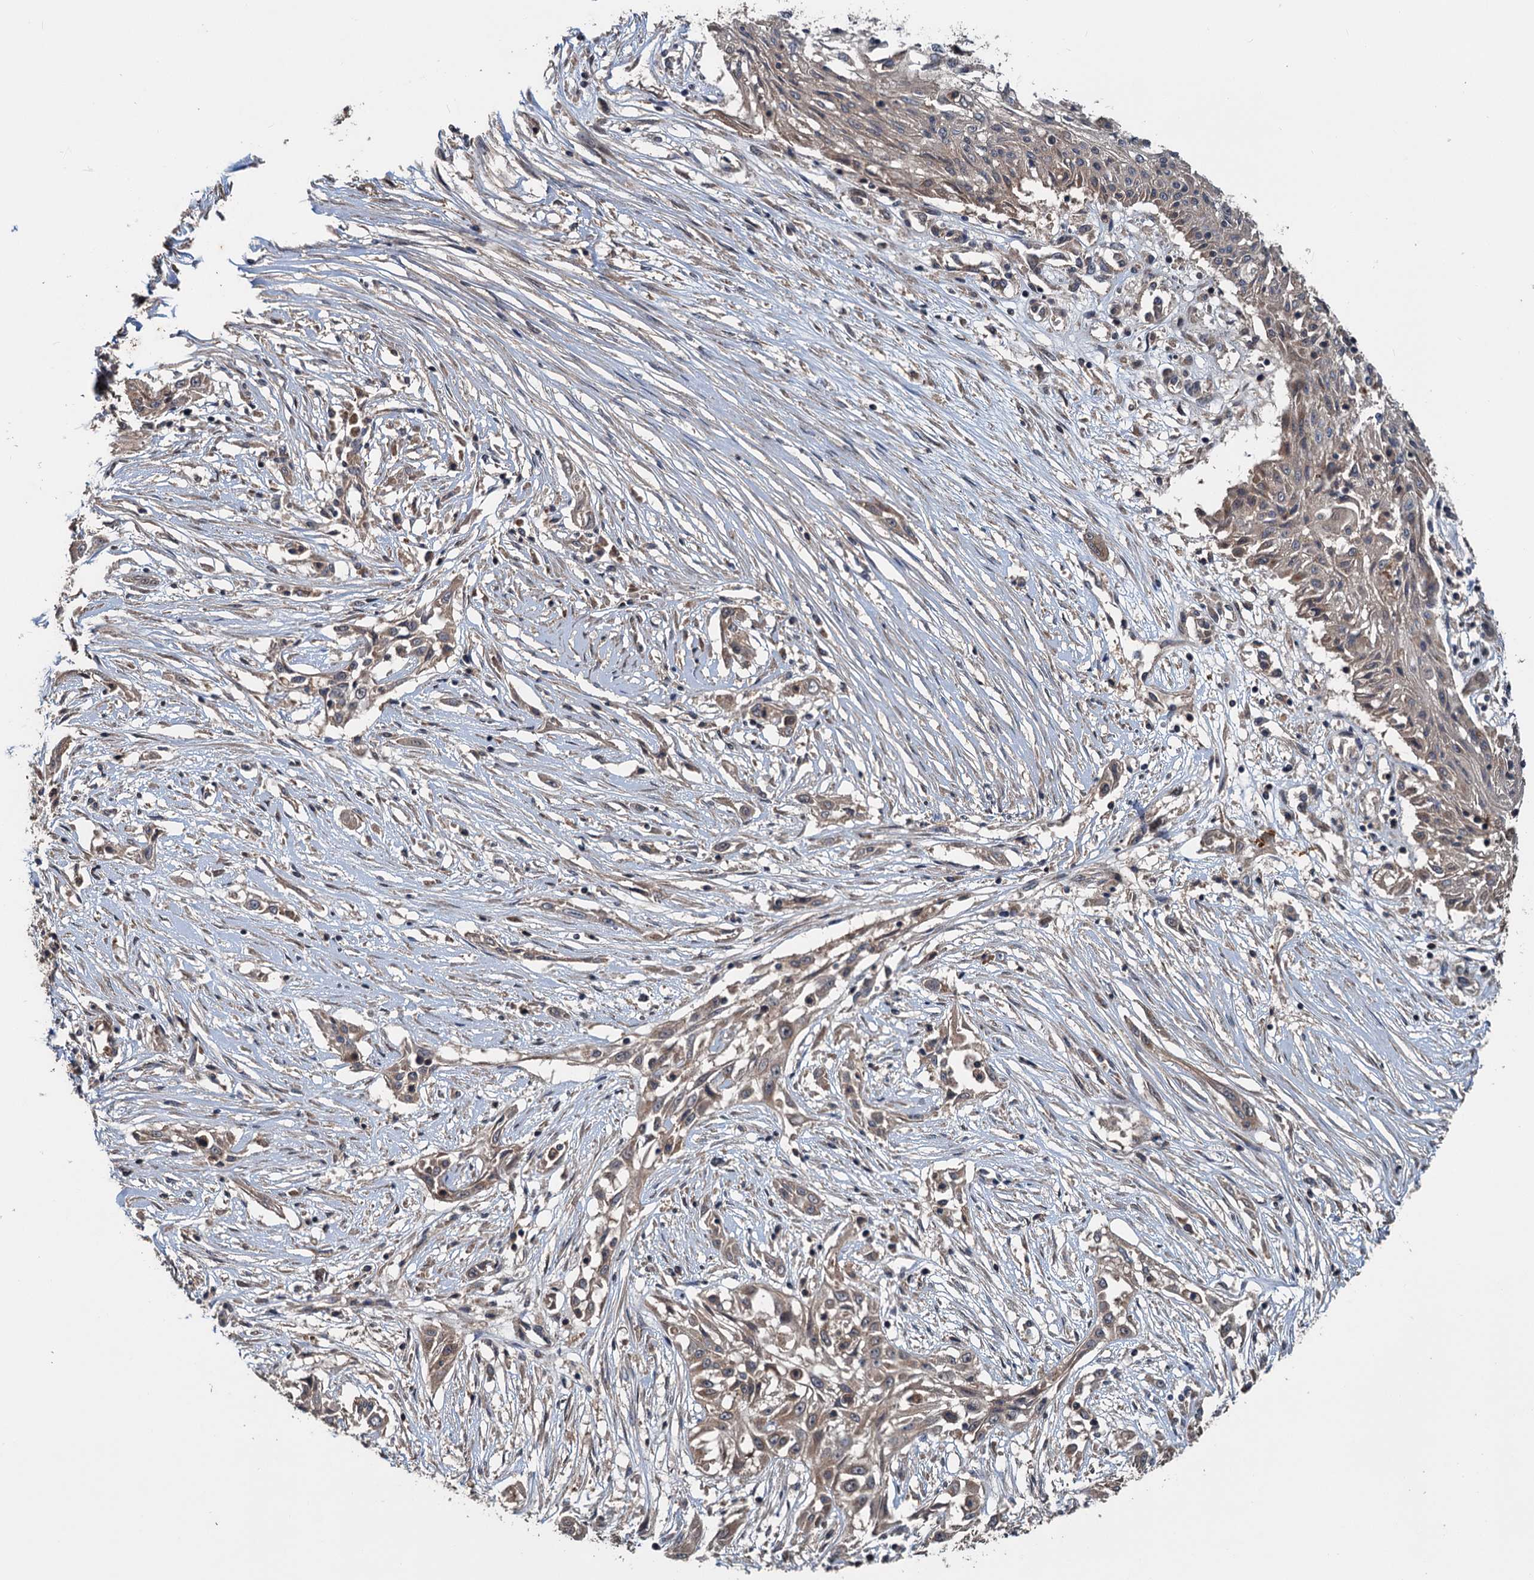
{"staining": {"intensity": "weak", "quantity": "<25%", "location": "cytoplasmic/membranous"}, "tissue": "skin cancer", "cell_type": "Tumor cells", "image_type": "cancer", "snomed": [{"axis": "morphology", "description": "Squamous cell carcinoma, NOS"}, {"axis": "morphology", "description": "Squamous cell carcinoma, metastatic, NOS"}, {"axis": "topography", "description": "Skin"}, {"axis": "topography", "description": "Lymph node"}], "caption": "Protein analysis of skin cancer shows no significant expression in tumor cells.", "gene": "TEDC1", "patient": {"sex": "male", "age": 75}}